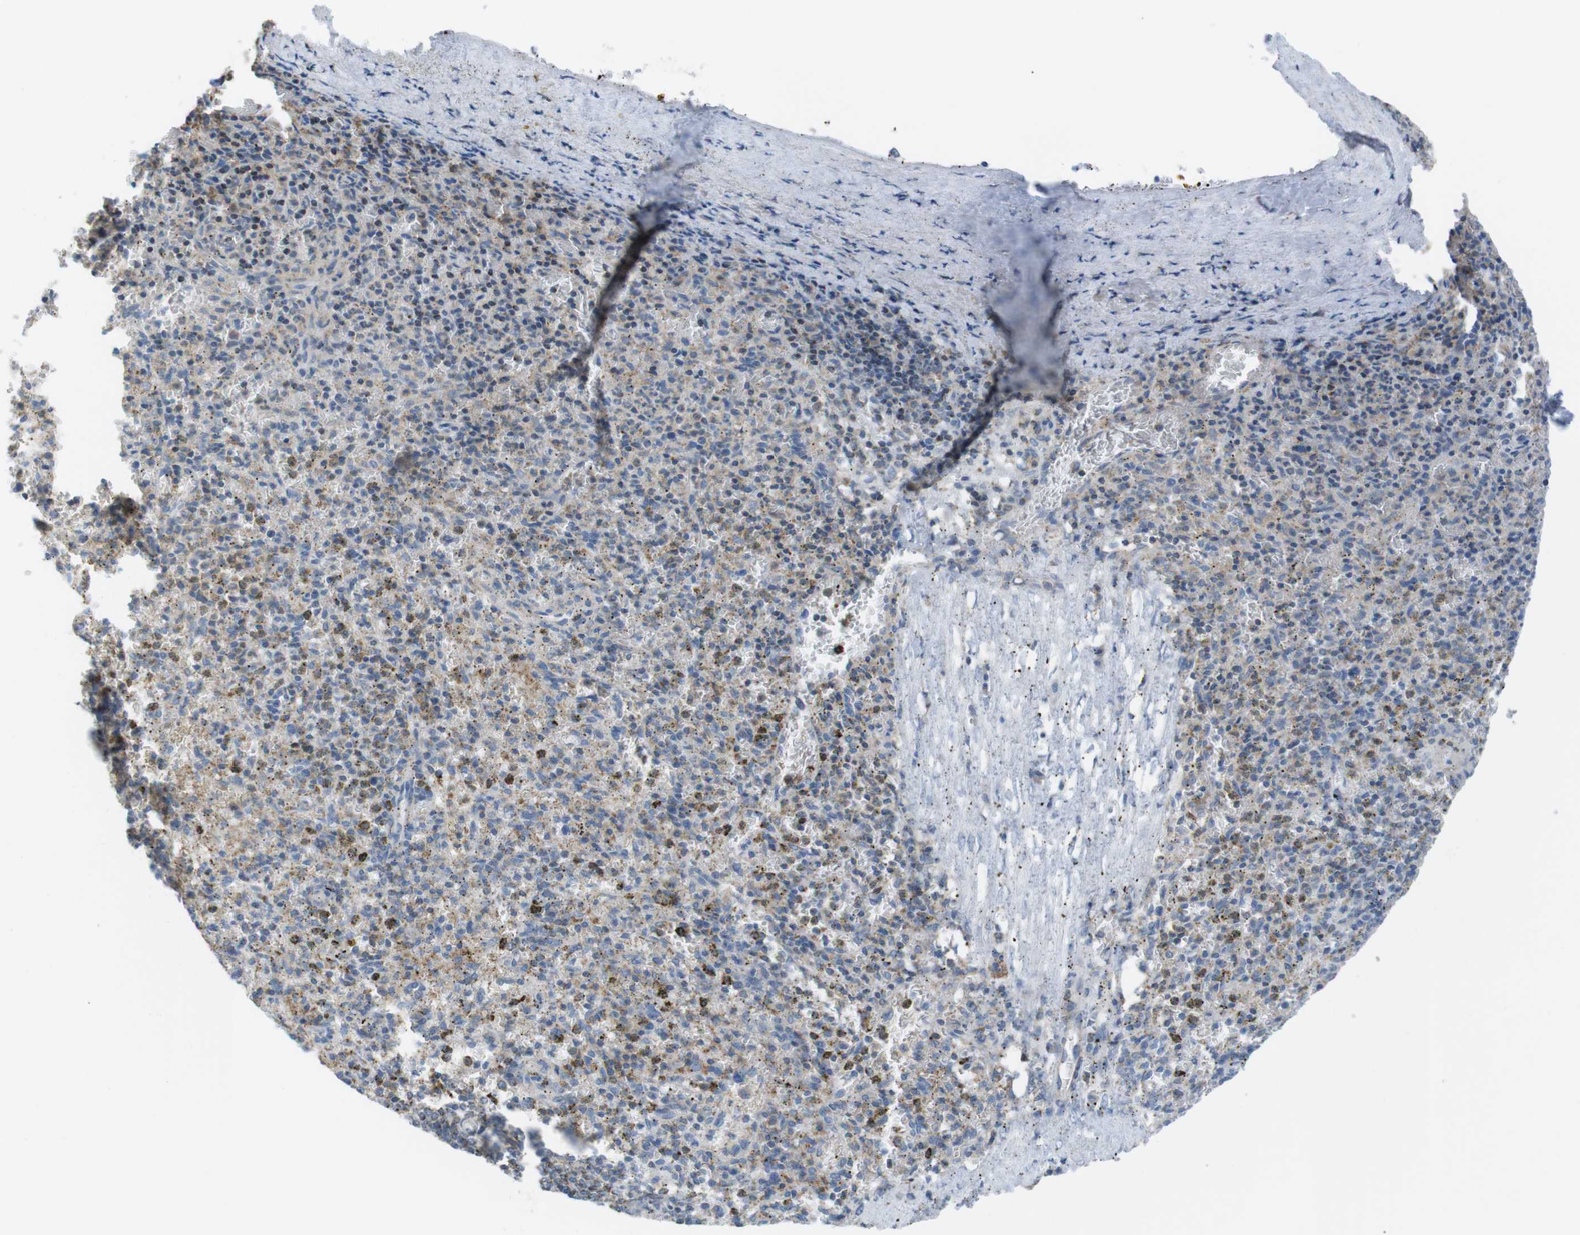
{"staining": {"intensity": "moderate", "quantity": "25%-75%", "location": "cytoplasmic/membranous"}, "tissue": "spleen", "cell_type": "Cells in red pulp", "image_type": "normal", "snomed": [{"axis": "morphology", "description": "Normal tissue, NOS"}, {"axis": "topography", "description": "Spleen"}], "caption": "Moderate cytoplasmic/membranous protein positivity is appreciated in approximately 25%-75% of cells in red pulp in spleen. Immunohistochemistry (ihc) stains the protein of interest in brown and the nuclei are stained blue.", "gene": "GRIK1", "patient": {"sex": "male", "age": 72}}